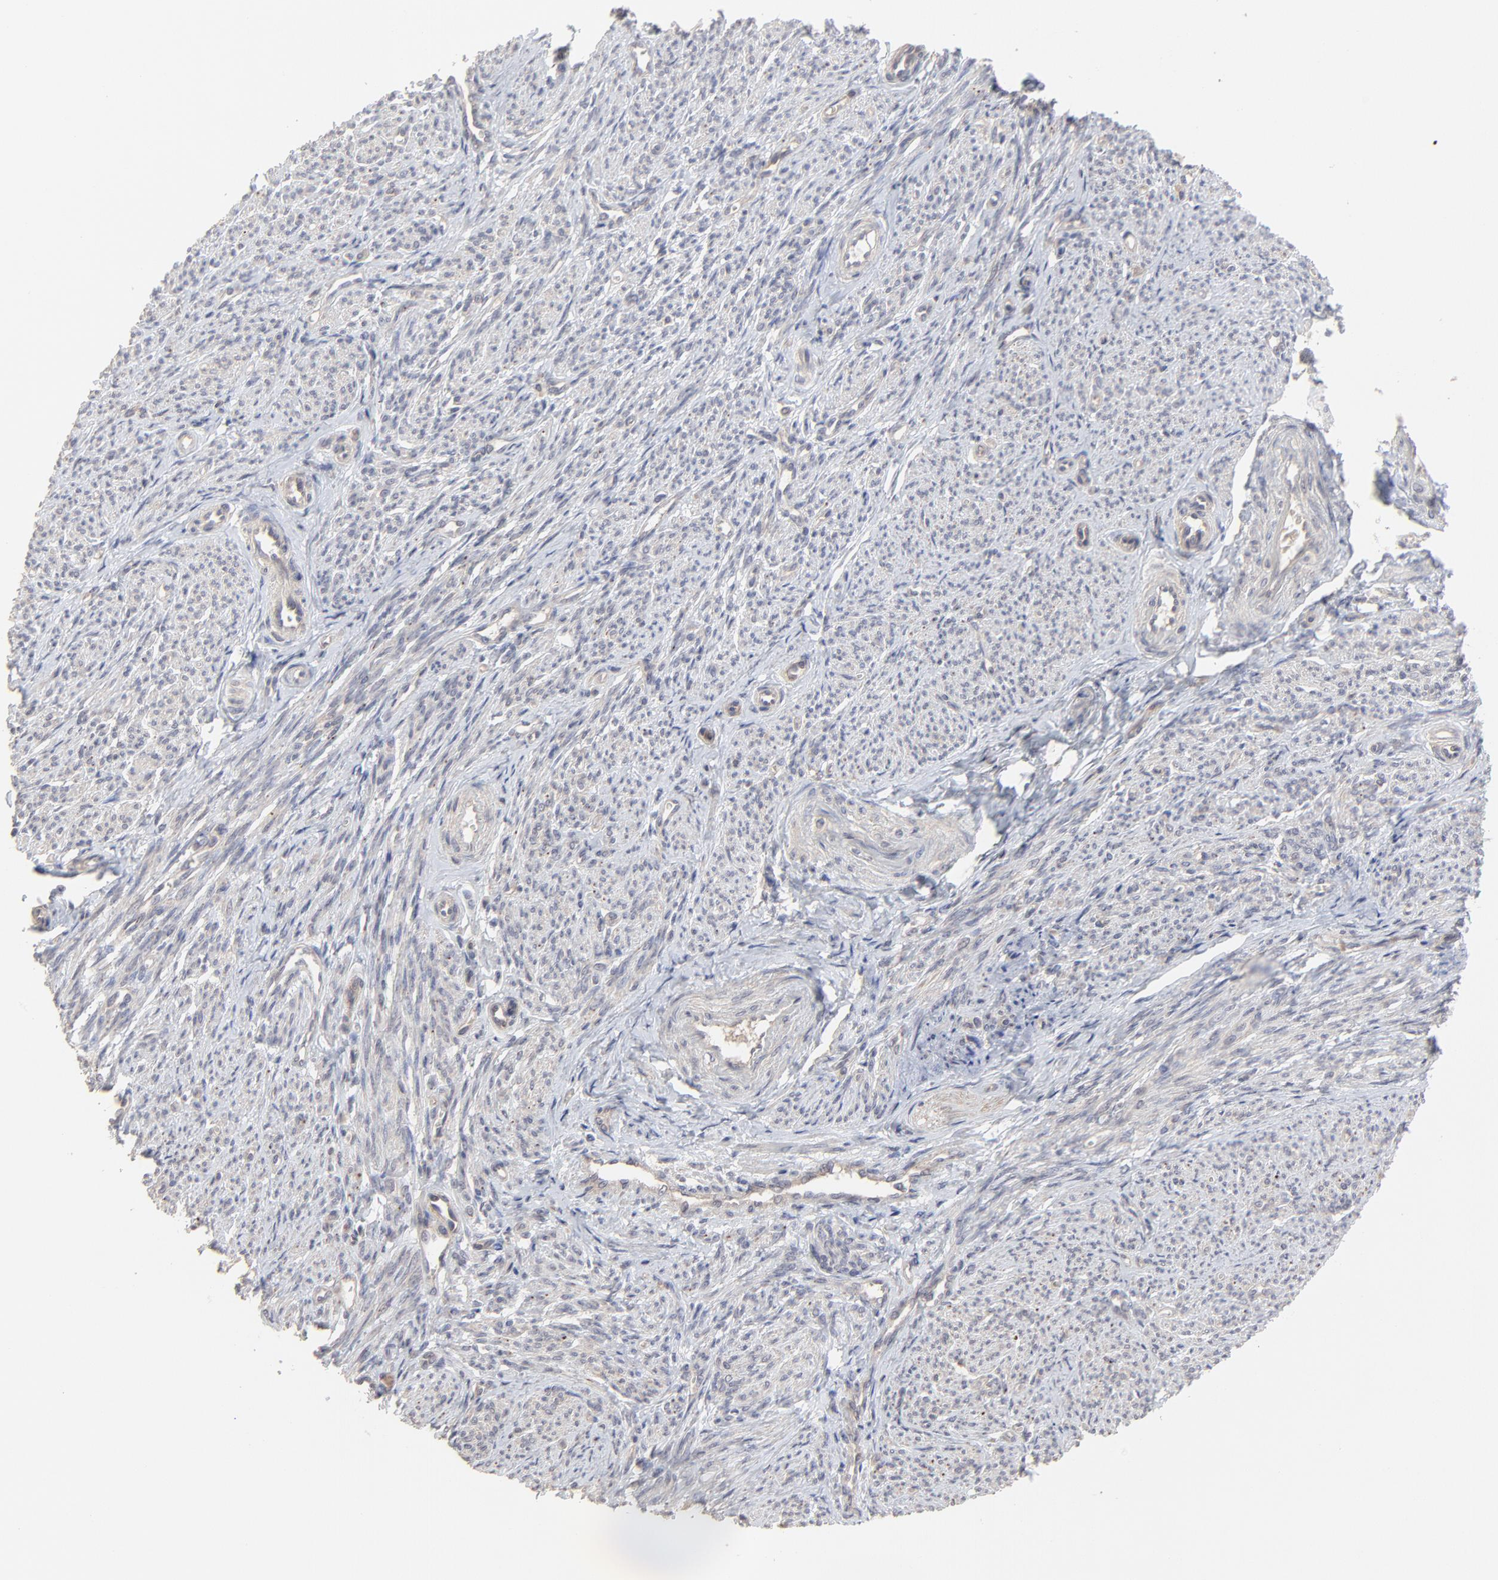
{"staining": {"intensity": "negative", "quantity": "none", "location": "none"}, "tissue": "smooth muscle", "cell_type": "Smooth muscle cells", "image_type": "normal", "snomed": [{"axis": "morphology", "description": "Normal tissue, NOS"}, {"axis": "topography", "description": "Smooth muscle"}], "caption": "High power microscopy micrograph of an immunohistochemistry photomicrograph of benign smooth muscle, revealing no significant staining in smooth muscle cells.", "gene": "FAM199X", "patient": {"sex": "female", "age": 65}}